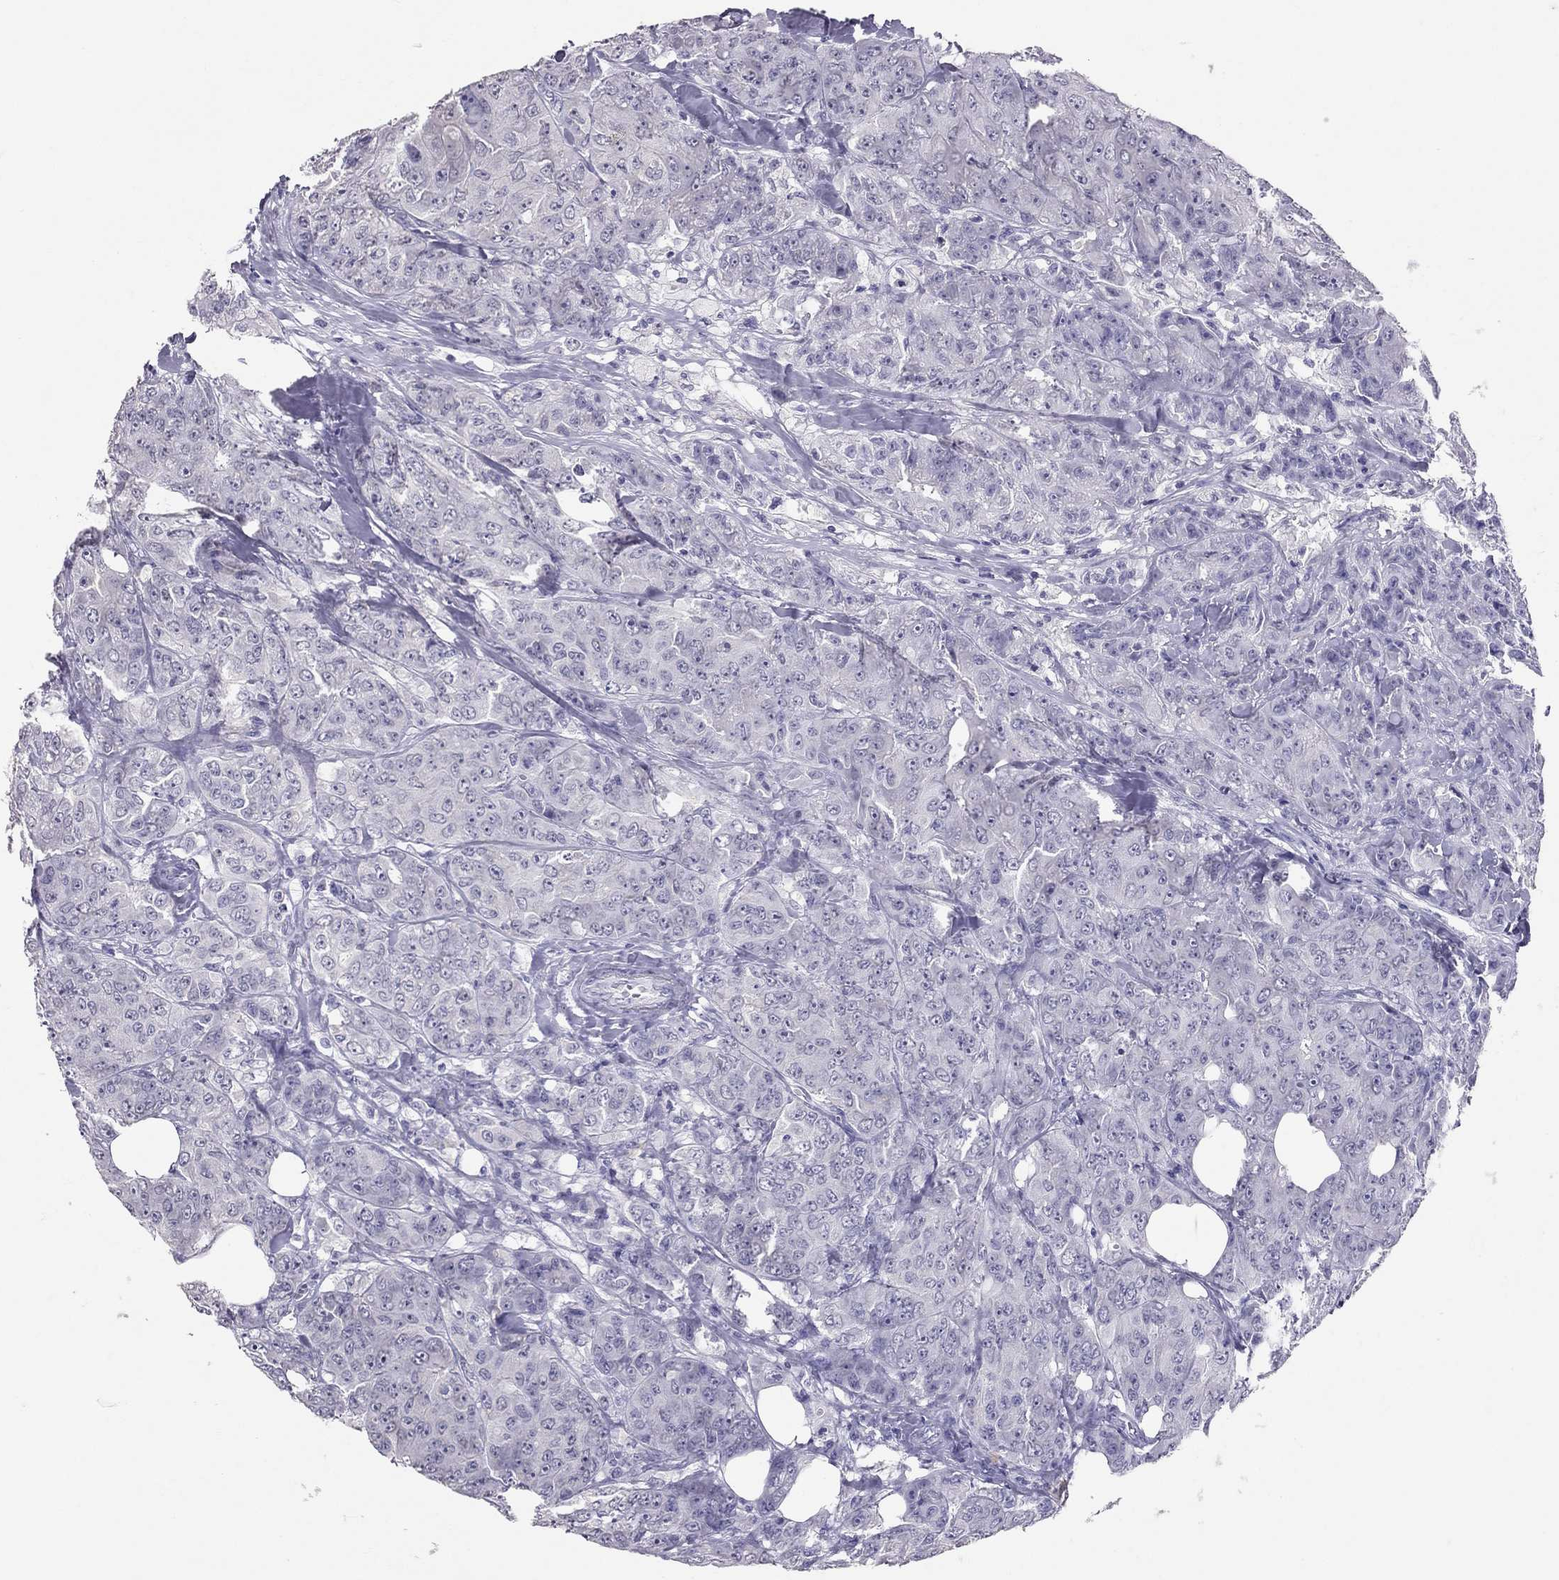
{"staining": {"intensity": "negative", "quantity": "none", "location": "none"}, "tissue": "breast cancer", "cell_type": "Tumor cells", "image_type": "cancer", "snomed": [{"axis": "morphology", "description": "Duct carcinoma"}, {"axis": "topography", "description": "Breast"}], "caption": "Tumor cells are negative for protein expression in human breast cancer.", "gene": "PSMB11", "patient": {"sex": "female", "age": 43}}